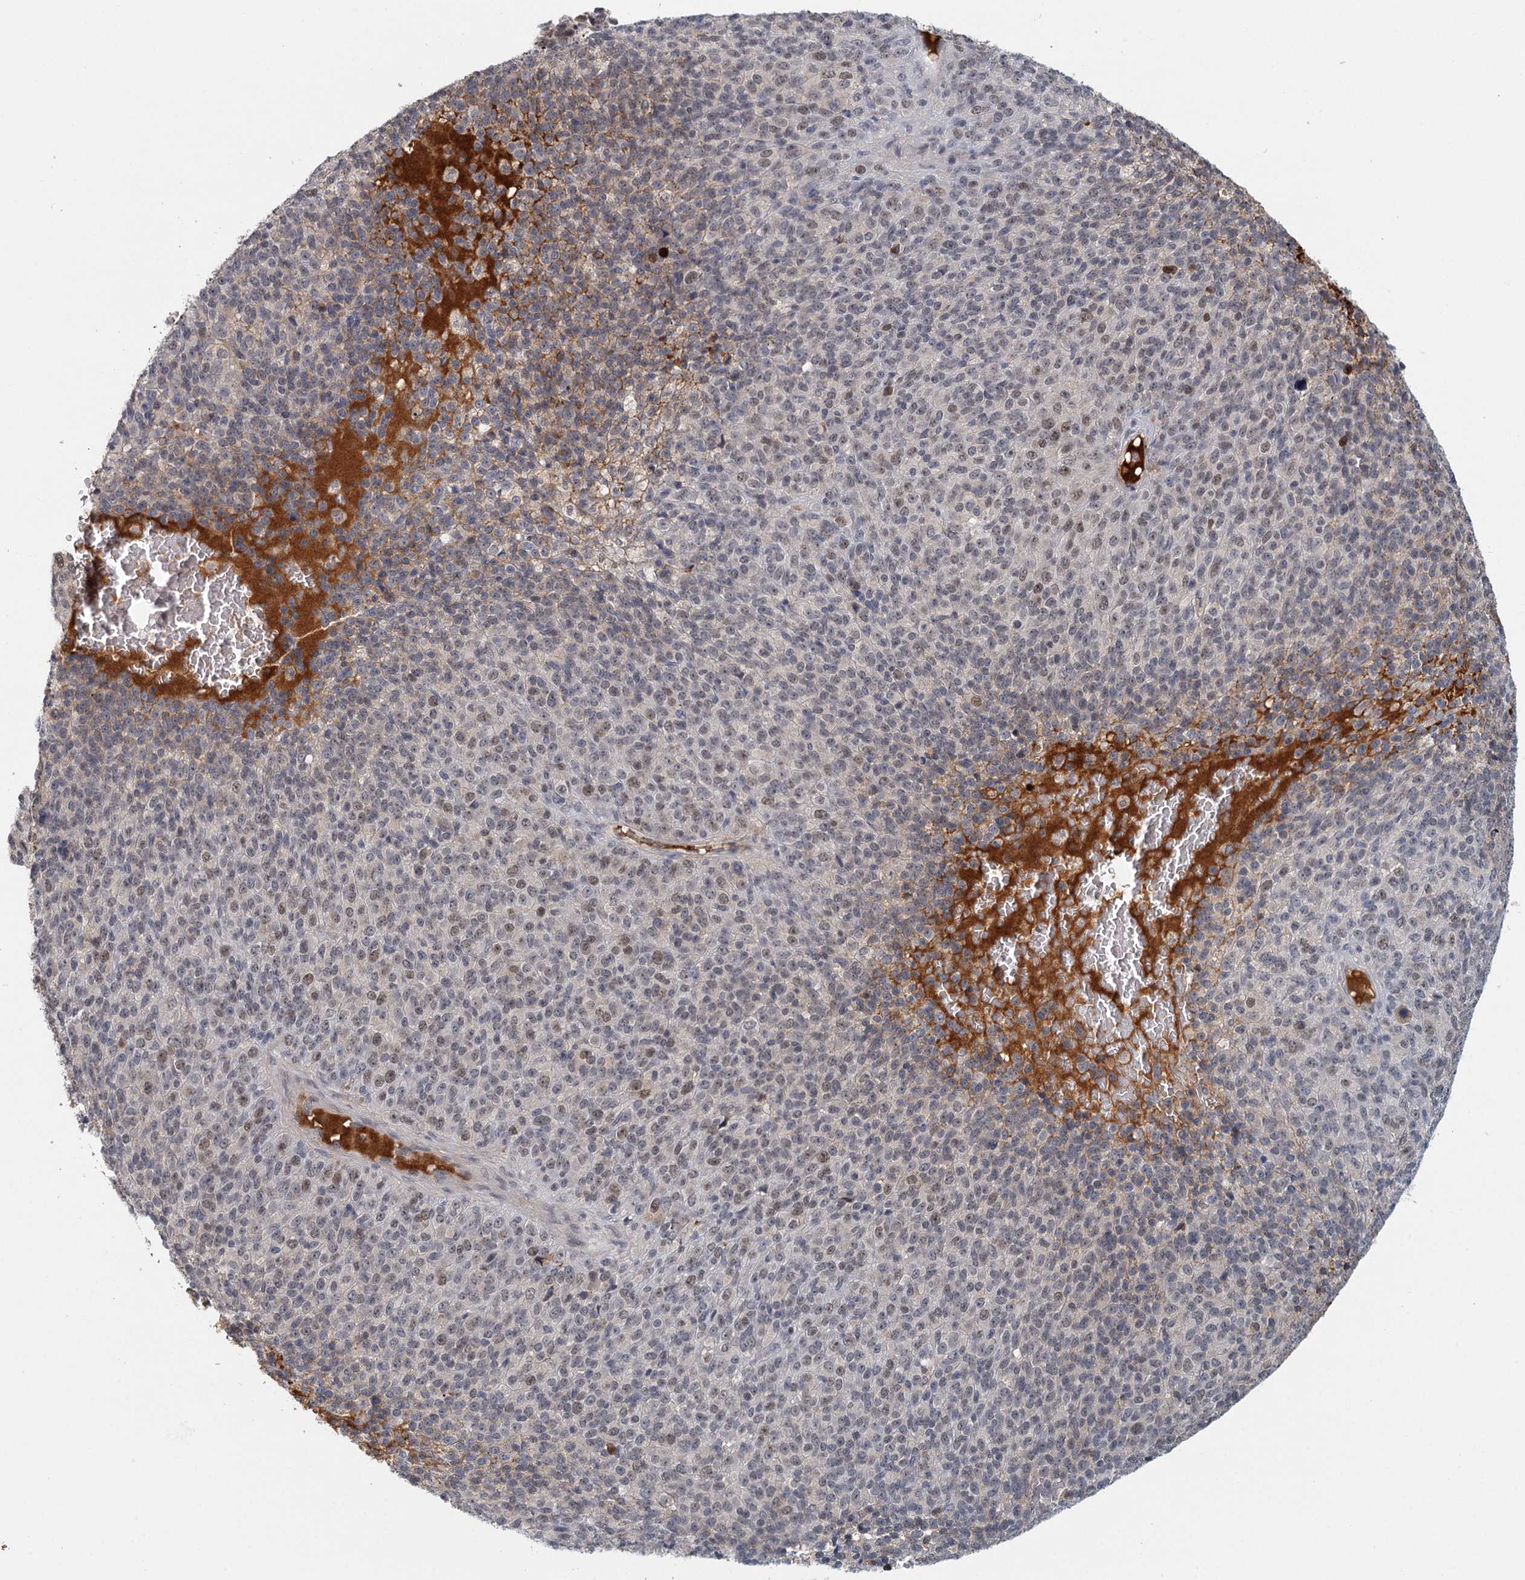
{"staining": {"intensity": "moderate", "quantity": "25%-75%", "location": "nuclear"}, "tissue": "melanoma", "cell_type": "Tumor cells", "image_type": "cancer", "snomed": [{"axis": "morphology", "description": "Malignant melanoma, Metastatic site"}, {"axis": "topography", "description": "Brain"}], "caption": "Malignant melanoma (metastatic site) stained for a protein shows moderate nuclear positivity in tumor cells.", "gene": "GPATCH11", "patient": {"sex": "female", "age": 56}}